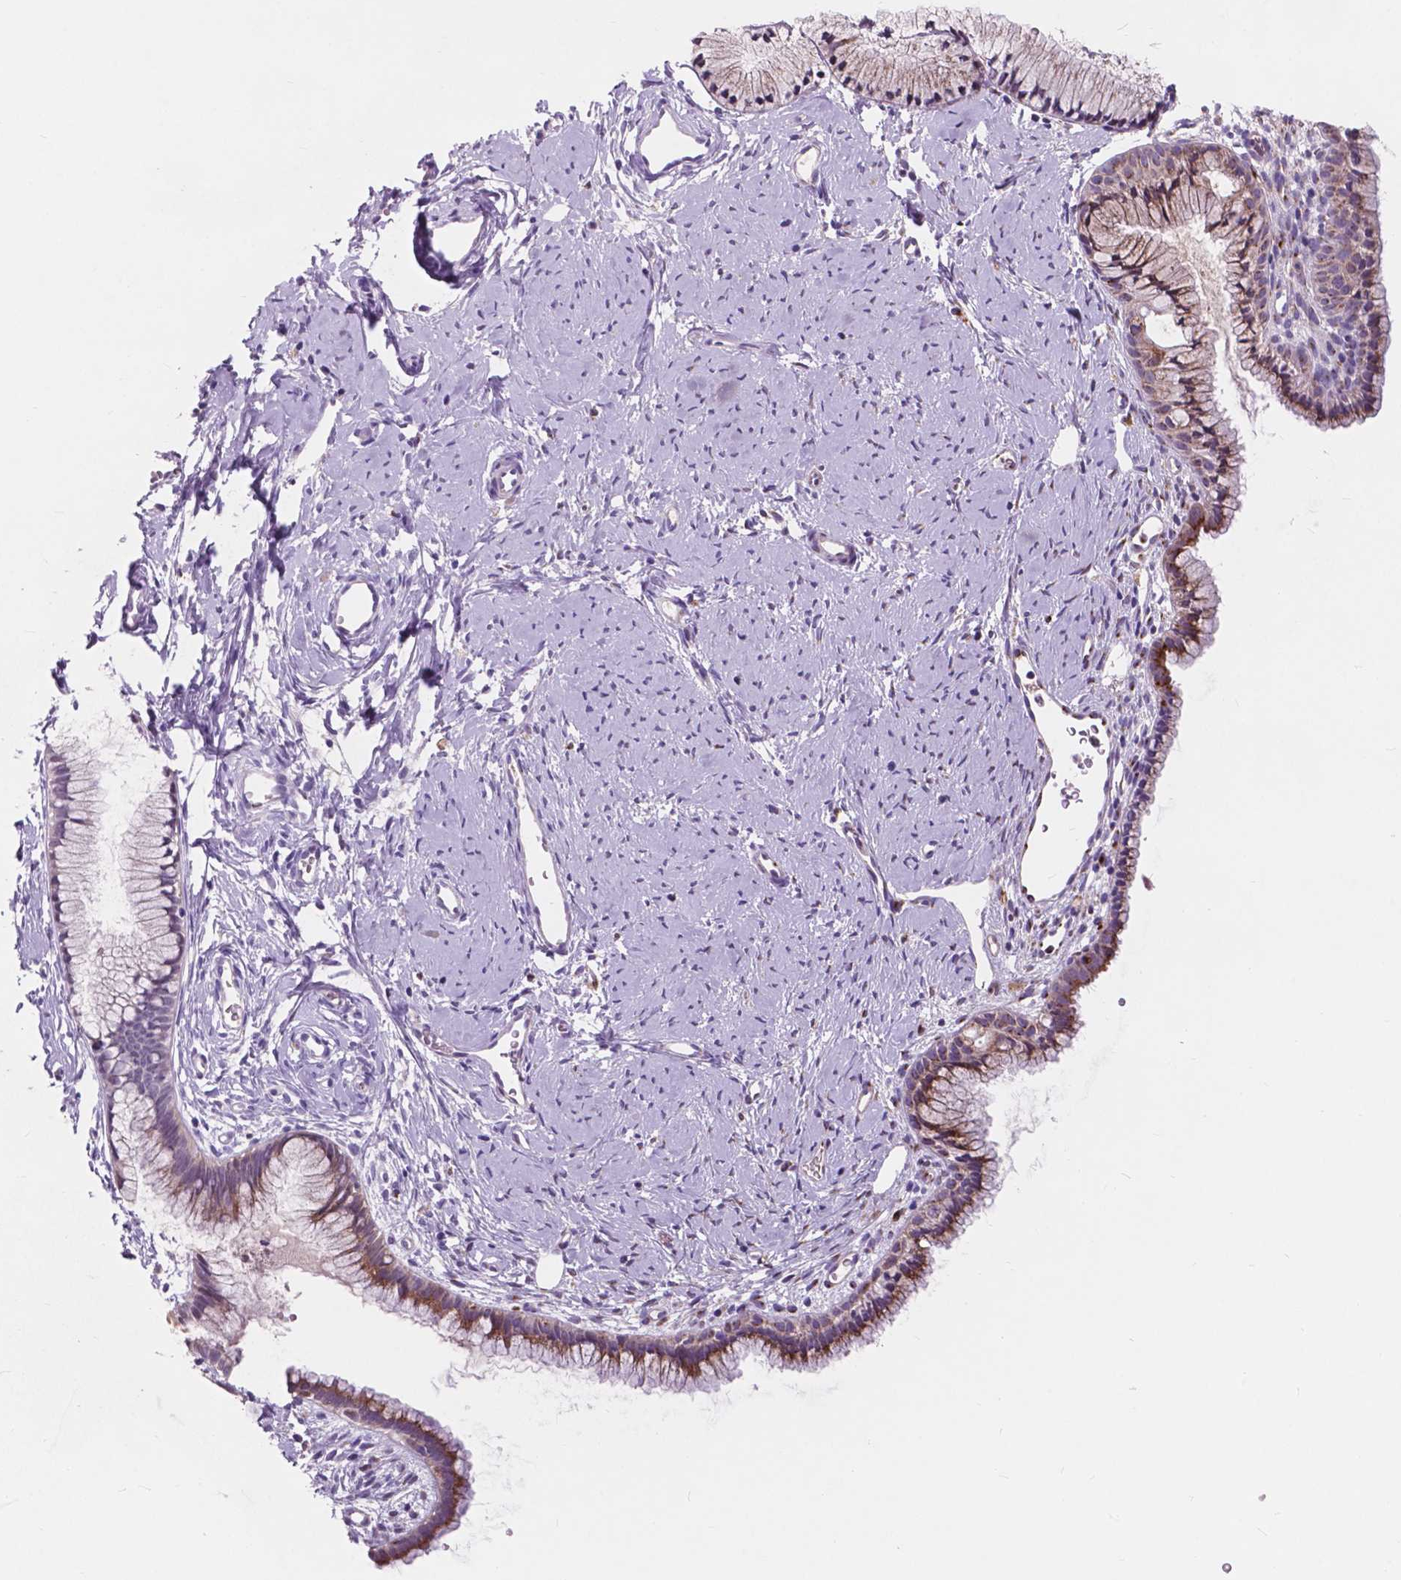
{"staining": {"intensity": "moderate", "quantity": ">75%", "location": "cytoplasmic/membranous"}, "tissue": "cervix", "cell_type": "Glandular cells", "image_type": "normal", "snomed": [{"axis": "morphology", "description": "Normal tissue, NOS"}, {"axis": "topography", "description": "Cervix"}], "caption": "Protein expression analysis of normal cervix reveals moderate cytoplasmic/membranous expression in about >75% of glandular cells.", "gene": "IREB2", "patient": {"sex": "female", "age": 40}}